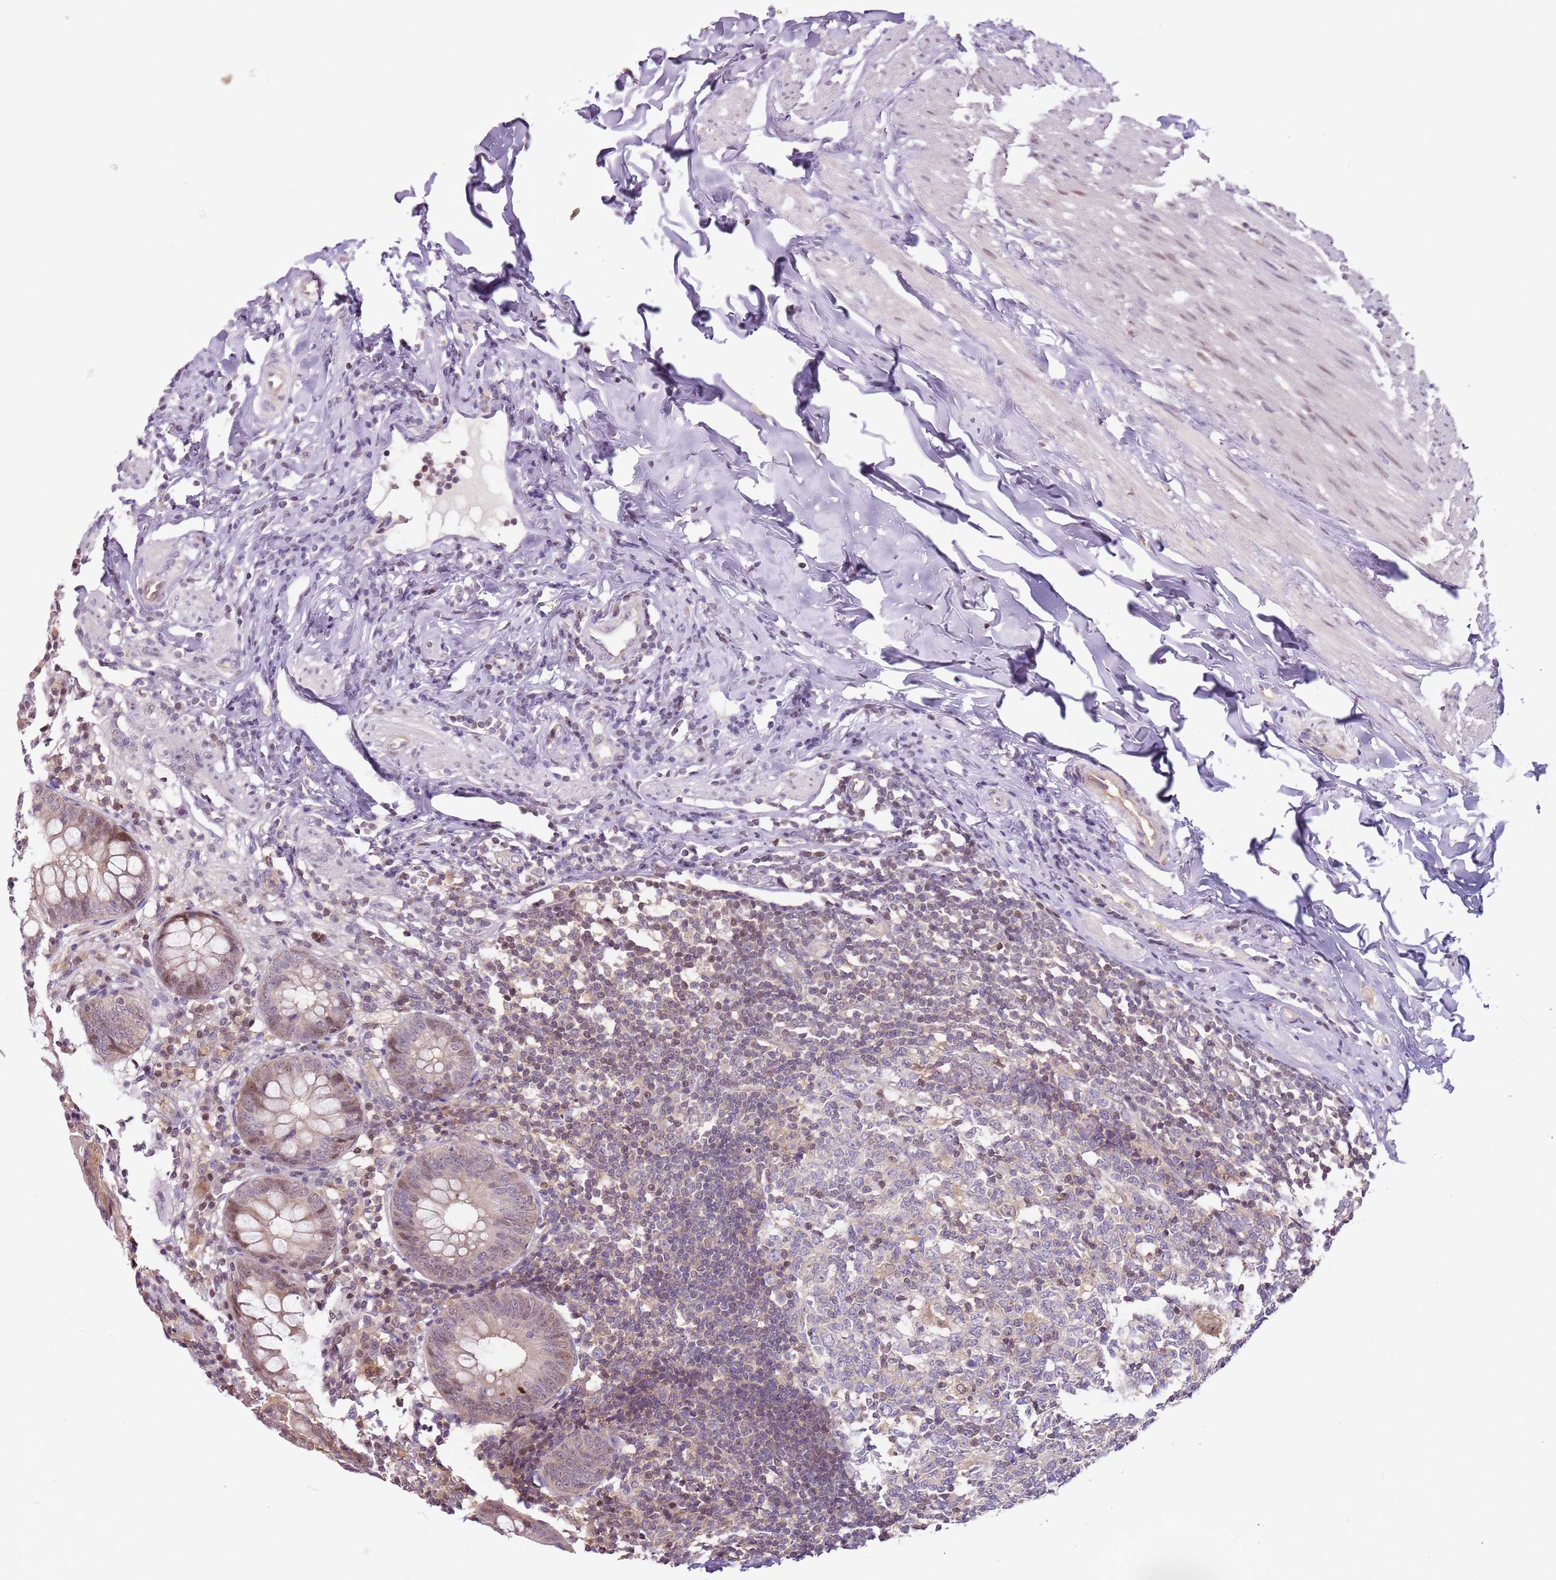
{"staining": {"intensity": "weak", "quantity": "25%-75%", "location": "cytoplasmic/membranous,nuclear"}, "tissue": "appendix", "cell_type": "Glandular cells", "image_type": "normal", "snomed": [{"axis": "morphology", "description": "Normal tissue, NOS"}, {"axis": "topography", "description": "Appendix"}], "caption": "Immunohistochemistry (IHC) staining of benign appendix, which reveals low levels of weak cytoplasmic/membranous,nuclear expression in approximately 25%-75% of glandular cells indicating weak cytoplasmic/membranous,nuclear protein expression. The staining was performed using DAB (3,3'-diaminobenzidine) (brown) for protein detection and nuclei were counterstained in hematoxylin (blue).", "gene": "GSTO2", "patient": {"sex": "female", "age": 54}}